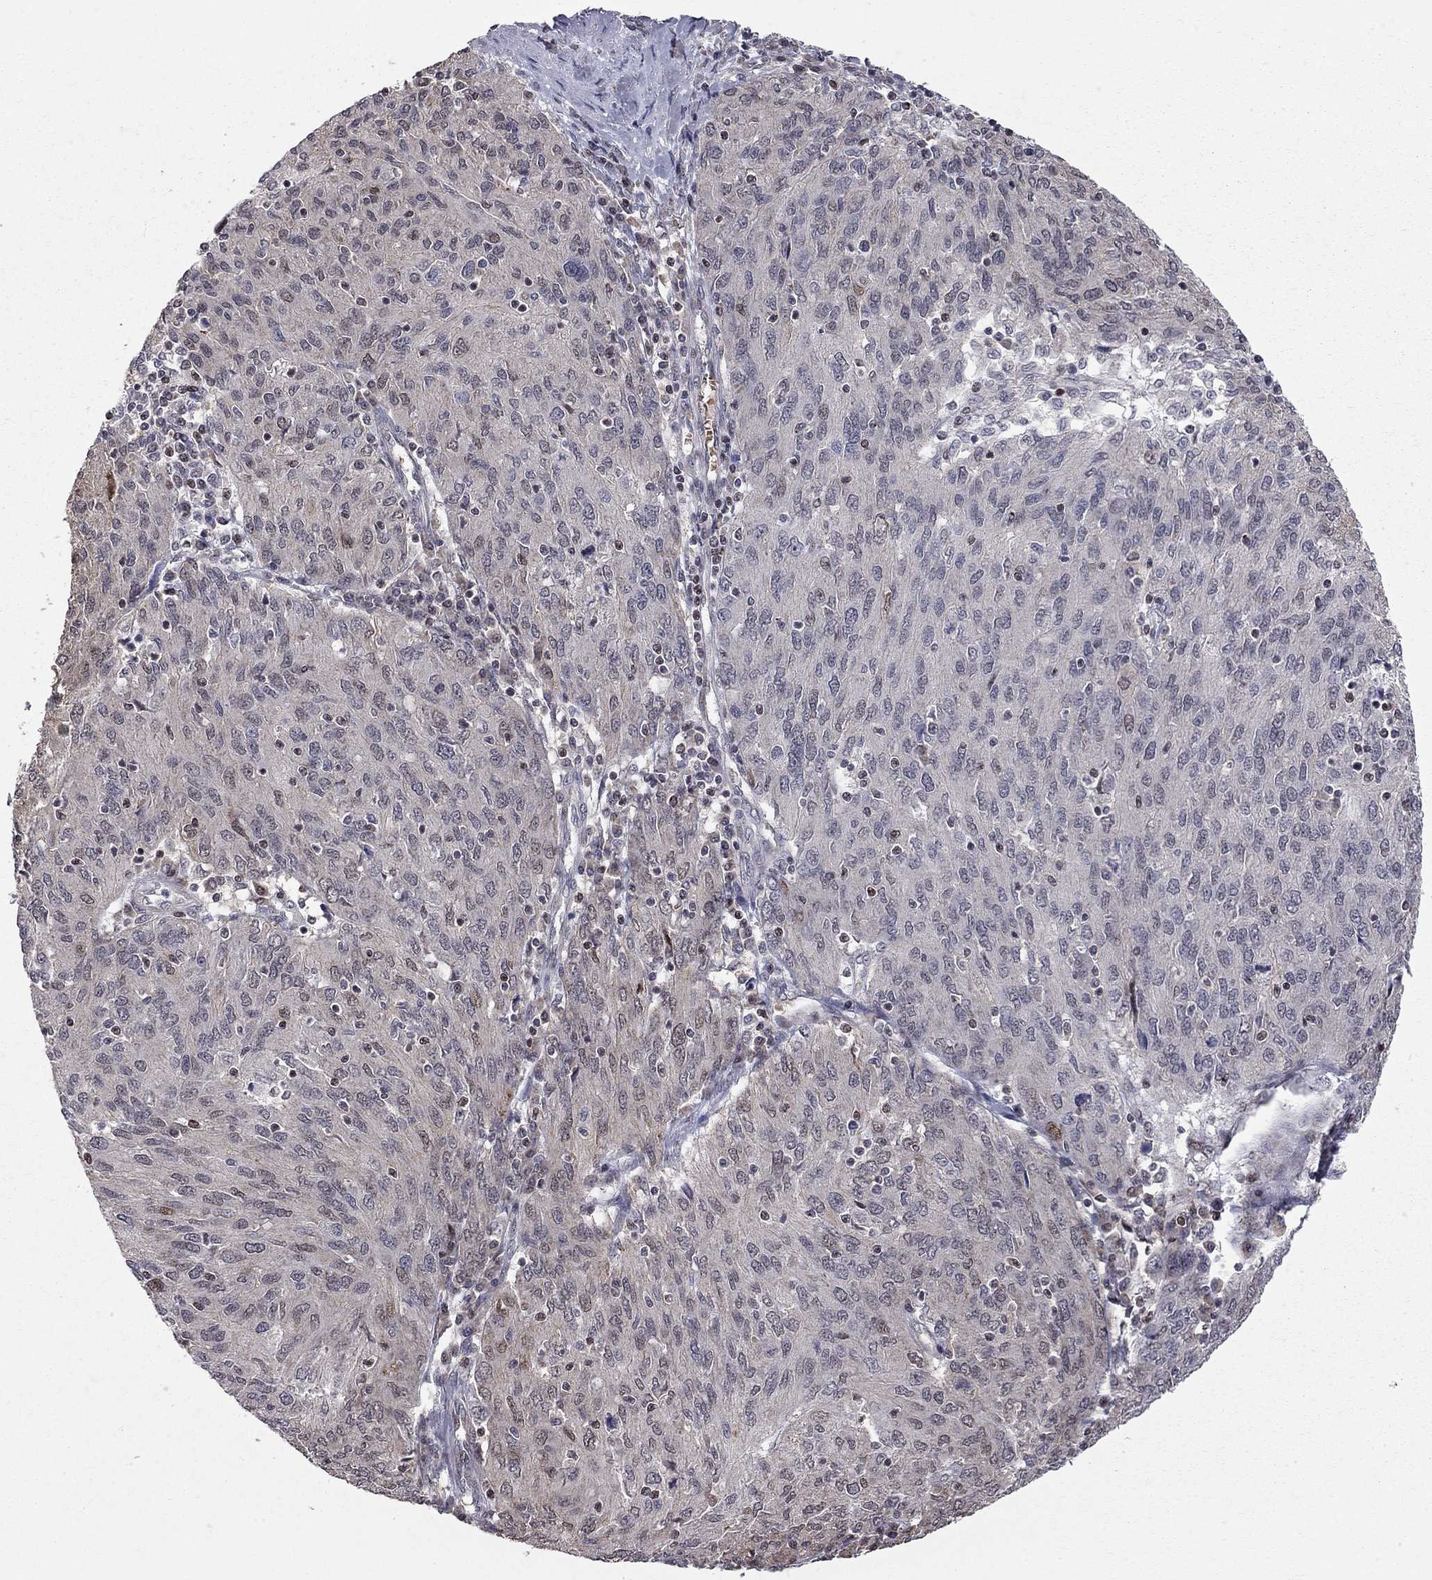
{"staining": {"intensity": "weak", "quantity": "<25%", "location": "nuclear"}, "tissue": "ovarian cancer", "cell_type": "Tumor cells", "image_type": "cancer", "snomed": [{"axis": "morphology", "description": "Carcinoma, endometroid"}, {"axis": "topography", "description": "Ovary"}], "caption": "Immunohistochemistry (IHC) photomicrograph of neoplastic tissue: human ovarian cancer (endometroid carcinoma) stained with DAB (3,3'-diaminobenzidine) shows no significant protein staining in tumor cells.", "gene": "HDAC3", "patient": {"sex": "female", "age": 50}}